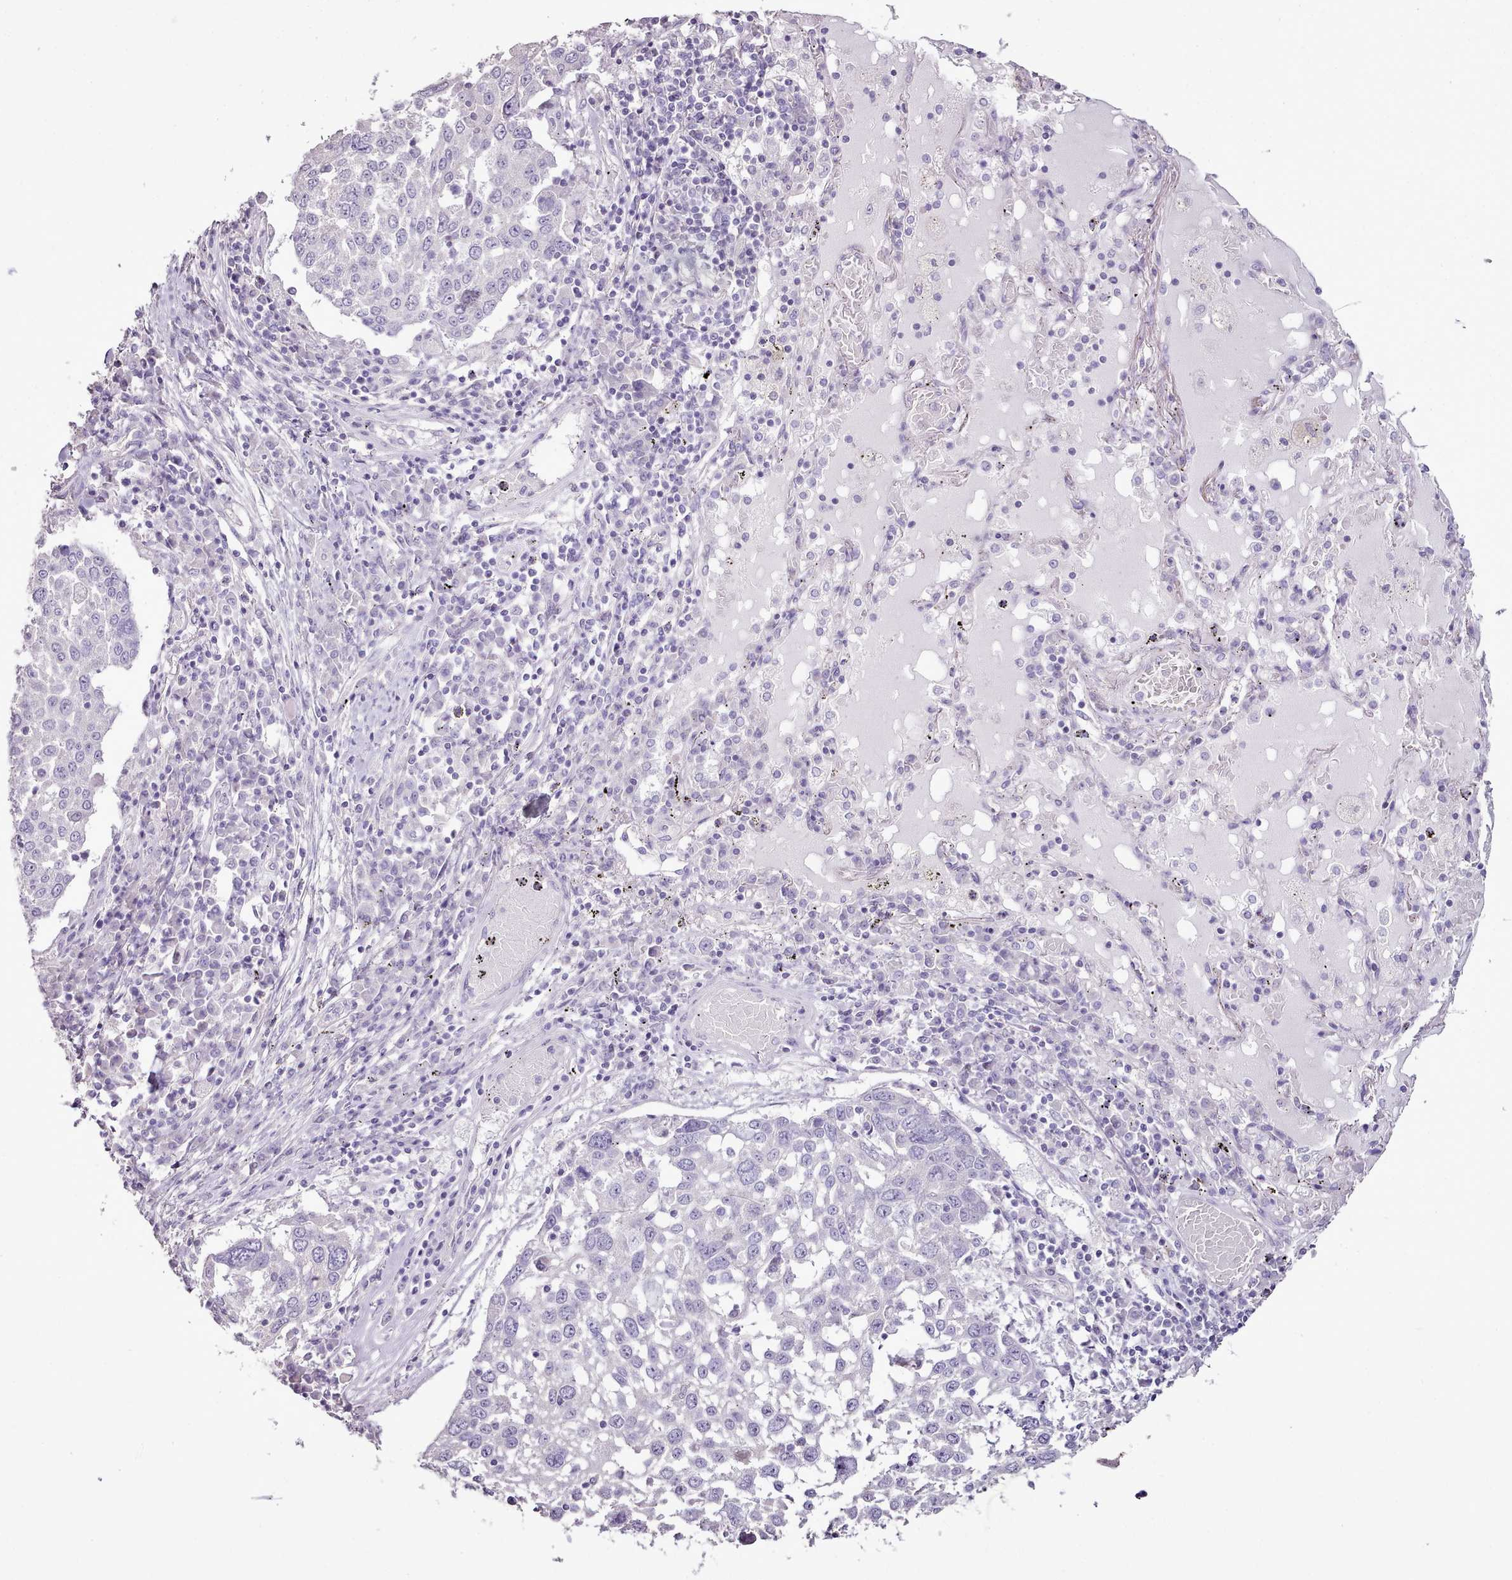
{"staining": {"intensity": "negative", "quantity": "none", "location": "none"}, "tissue": "lung cancer", "cell_type": "Tumor cells", "image_type": "cancer", "snomed": [{"axis": "morphology", "description": "Squamous cell carcinoma, NOS"}, {"axis": "topography", "description": "Lung"}], "caption": "IHC image of lung squamous cell carcinoma stained for a protein (brown), which exhibits no expression in tumor cells.", "gene": "BLOC1S2", "patient": {"sex": "male", "age": 65}}